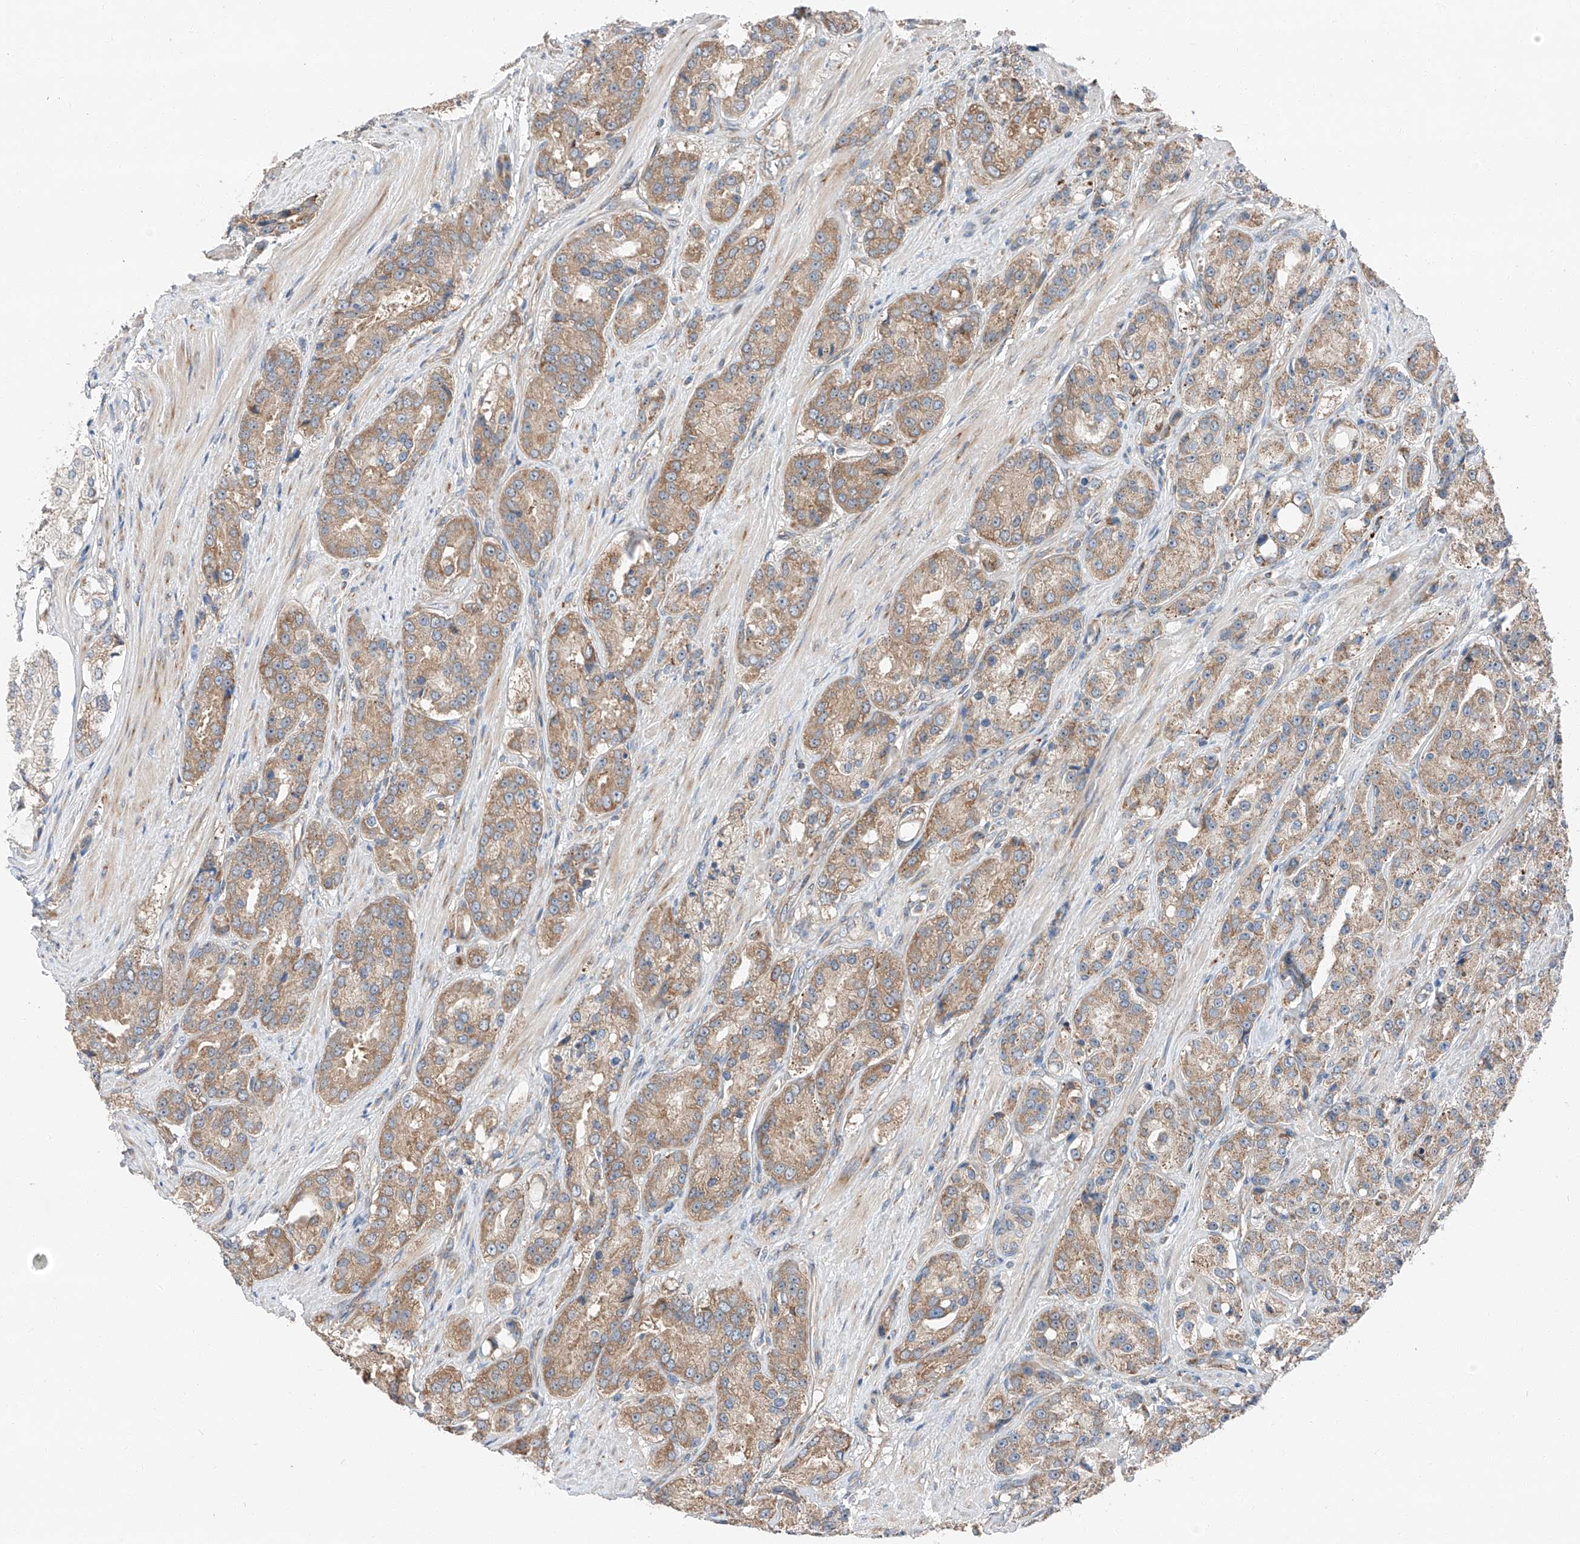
{"staining": {"intensity": "moderate", "quantity": ">75%", "location": "cytoplasmic/membranous"}, "tissue": "prostate cancer", "cell_type": "Tumor cells", "image_type": "cancer", "snomed": [{"axis": "morphology", "description": "Adenocarcinoma, High grade"}, {"axis": "topography", "description": "Prostate"}], "caption": "High-grade adenocarcinoma (prostate) stained for a protein (brown) shows moderate cytoplasmic/membranous positive expression in about >75% of tumor cells.", "gene": "ZC3H15", "patient": {"sex": "male", "age": 60}}